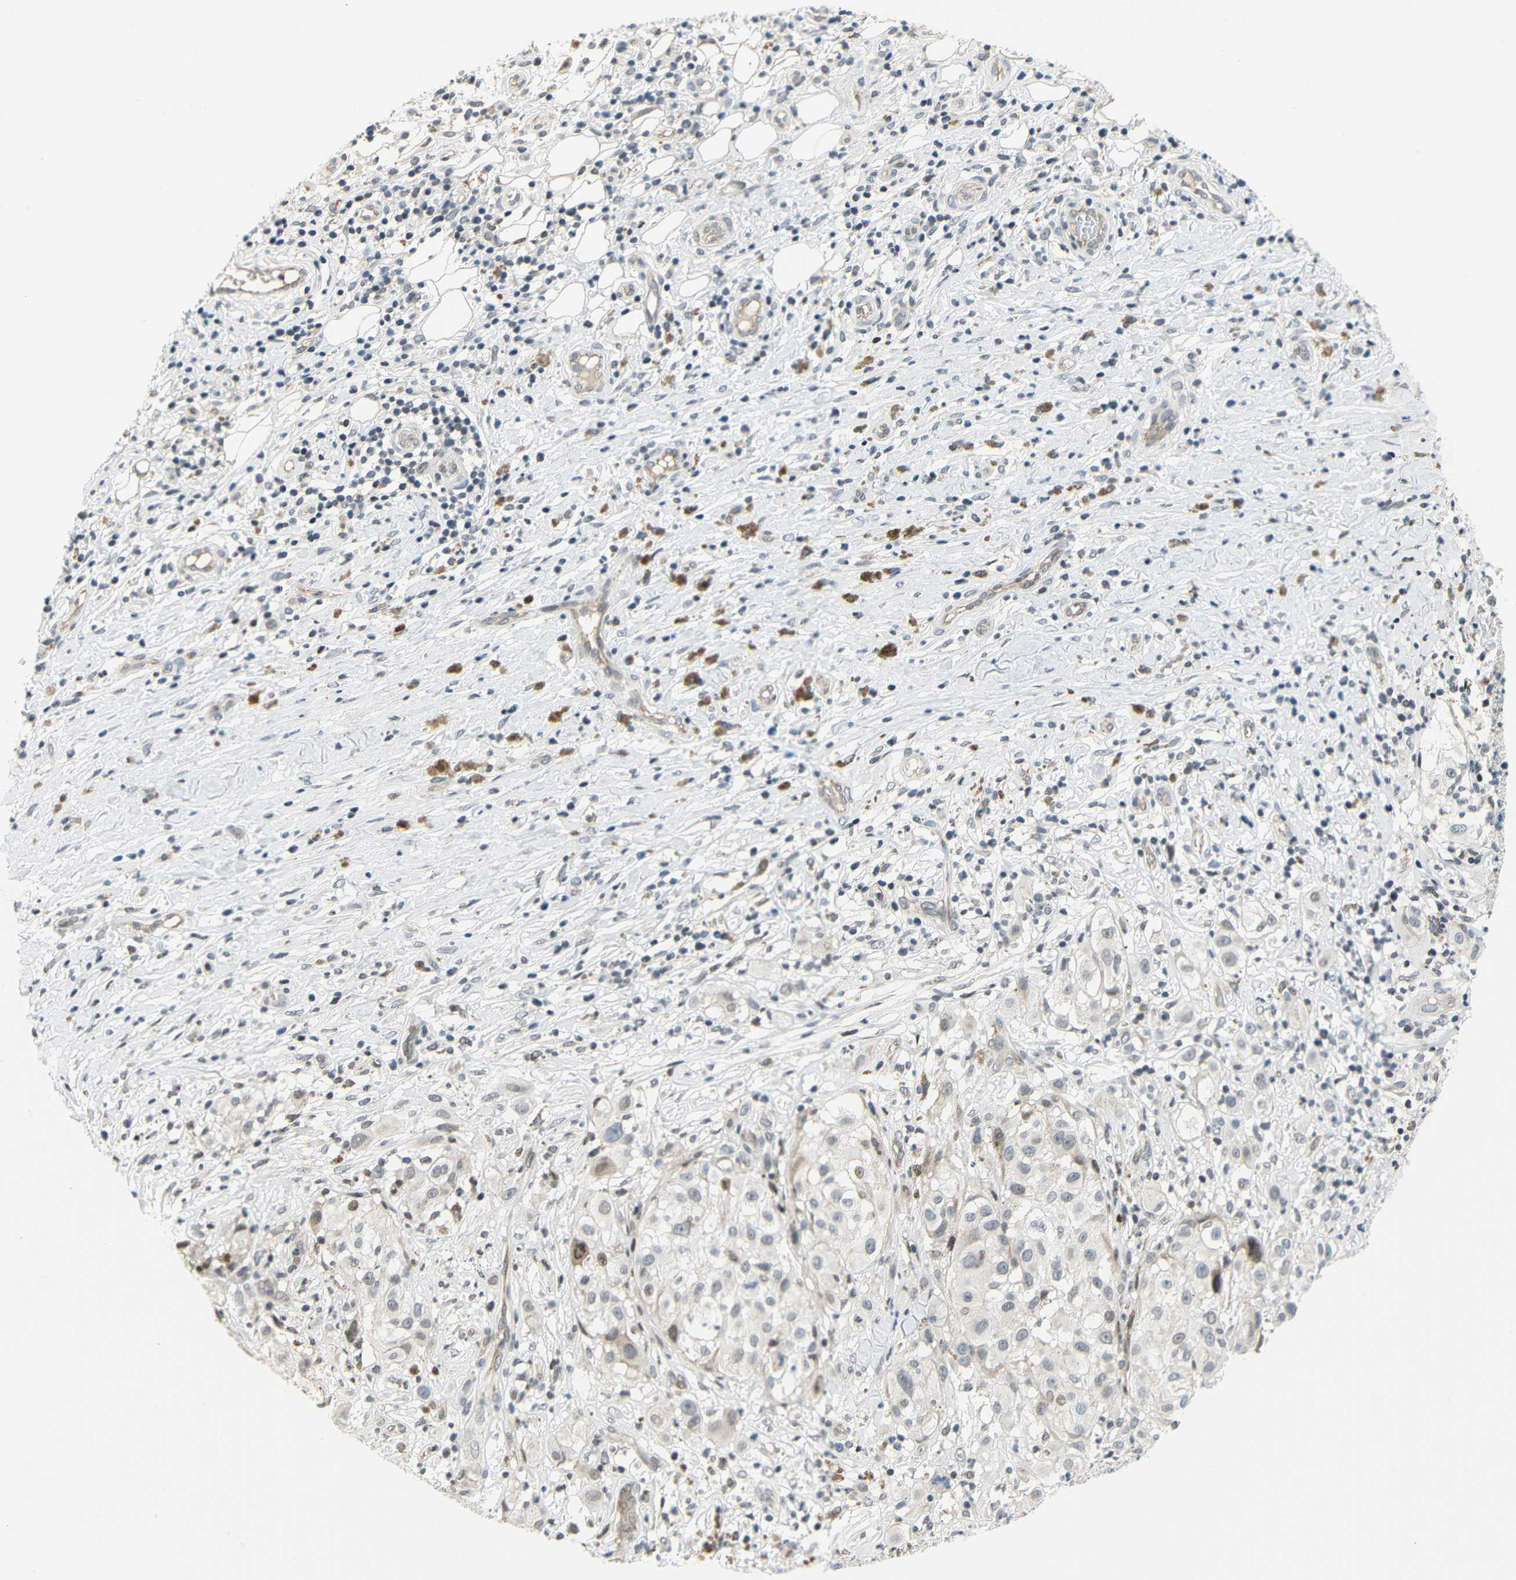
{"staining": {"intensity": "moderate", "quantity": "<25%", "location": "nuclear"}, "tissue": "melanoma", "cell_type": "Tumor cells", "image_type": "cancer", "snomed": [{"axis": "morphology", "description": "Necrosis, NOS"}, {"axis": "morphology", "description": "Malignant melanoma, NOS"}, {"axis": "topography", "description": "Skin"}], "caption": "Immunohistochemical staining of human malignant melanoma reveals low levels of moderate nuclear positivity in approximately <25% of tumor cells. Ihc stains the protein in brown and the nuclei are stained blue.", "gene": "IMPG2", "patient": {"sex": "female", "age": 87}}